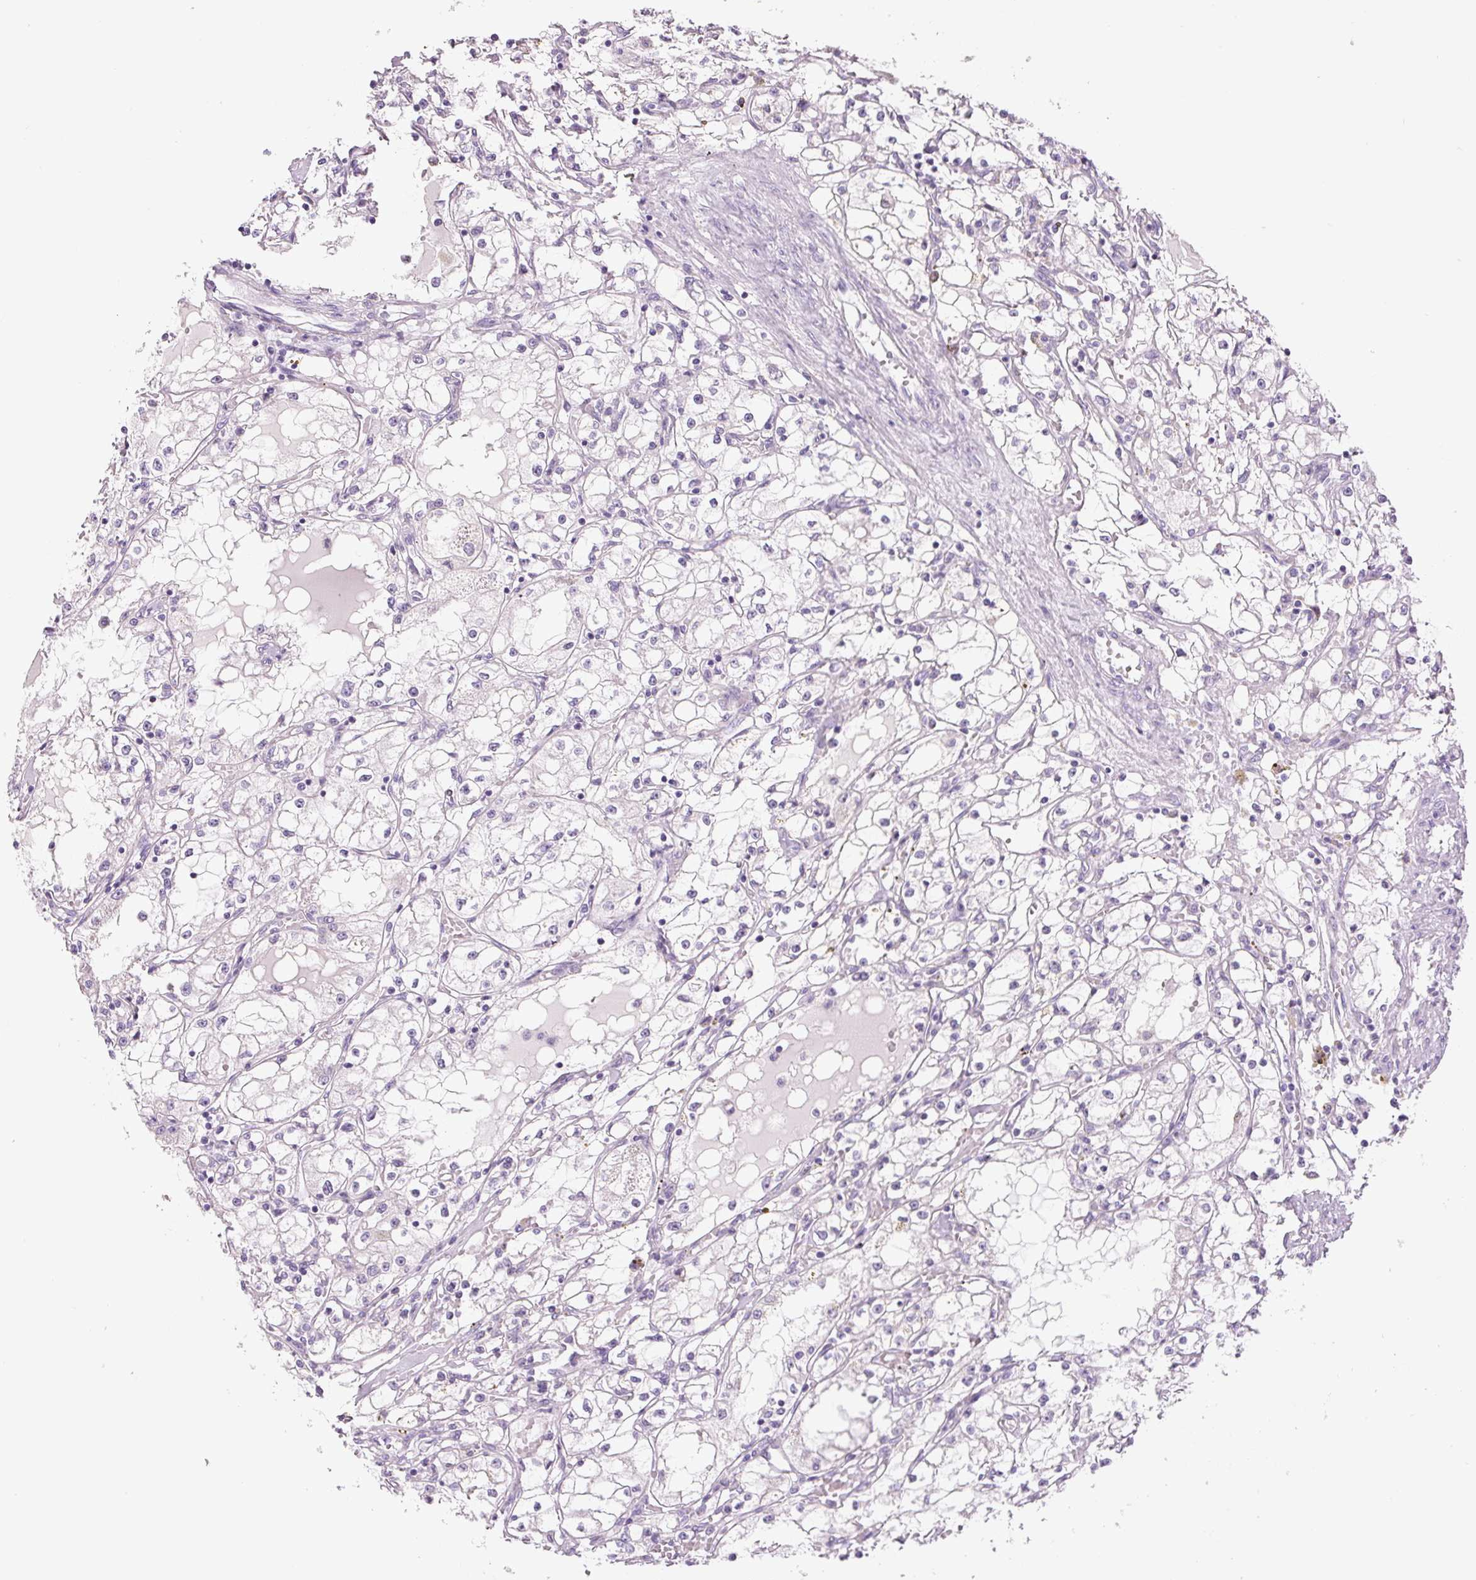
{"staining": {"intensity": "negative", "quantity": "none", "location": "none"}, "tissue": "renal cancer", "cell_type": "Tumor cells", "image_type": "cancer", "snomed": [{"axis": "morphology", "description": "Adenocarcinoma, NOS"}, {"axis": "topography", "description": "Kidney"}], "caption": "Adenocarcinoma (renal) was stained to show a protein in brown. There is no significant staining in tumor cells.", "gene": "SIX1", "patient": {"sex": "male", "age": 56}}